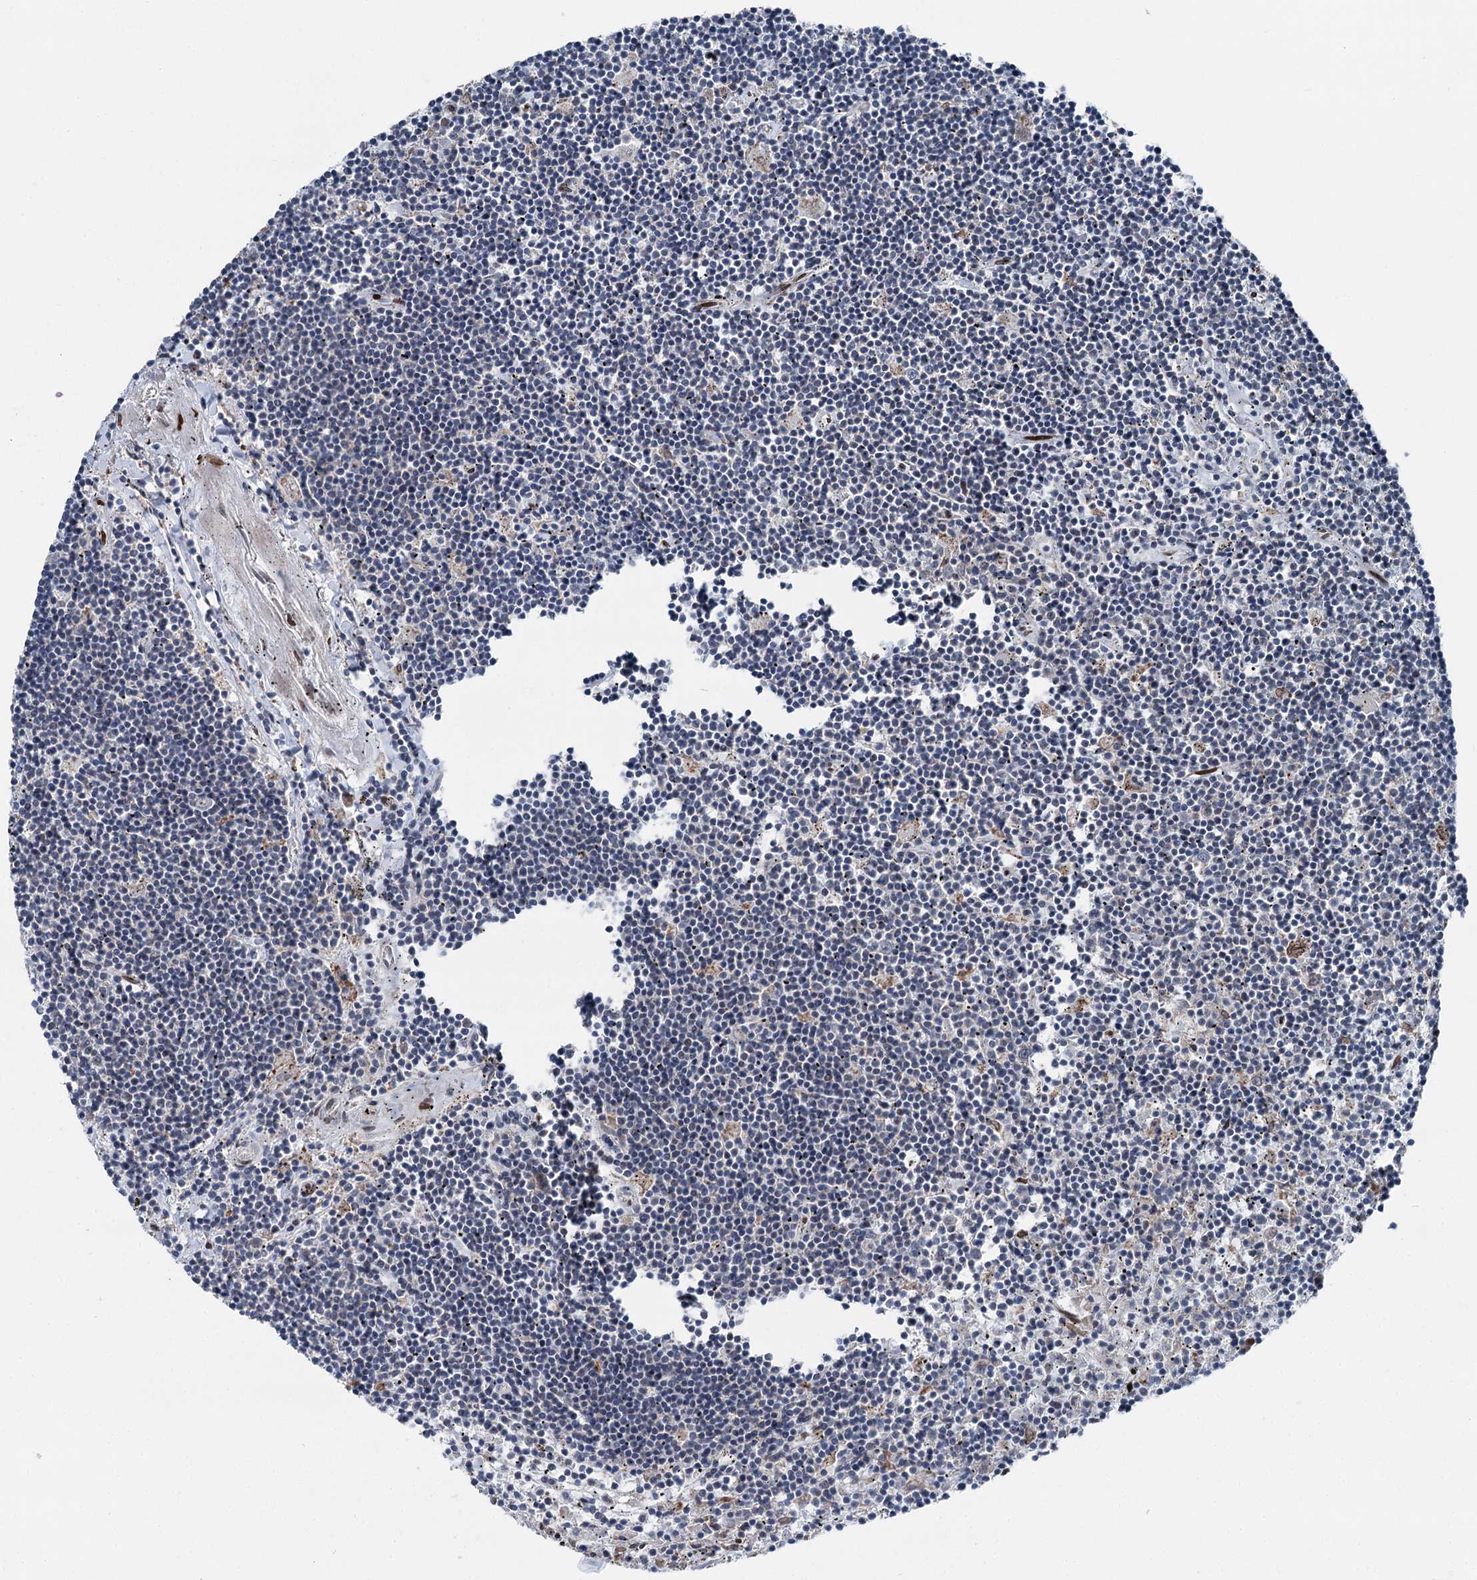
{"staining": {"intensity": "negative", "quantity": "none", "location": "none"}, "tissue": "lymphoma", "cell_type": "Tumor cells", "image_type": "cancer", "snomed": [{"axis": "morphology", "description": "Malignant lymphoma, non-Hodgkin's type, Low grade"}, {"axis": "topography", "description": "Spleen"}], "caption": "Immunohistochemistry of low-grade malignant lymphoma, non-Hodgkin's type shows no positivity in tumor cells. (DAB (3,3'-diaminobenzidine) immunohistochemistry with hematoxylin counter stain).", "gene": "MRPL14", "patient": {"sex": "male", "age": 76}}